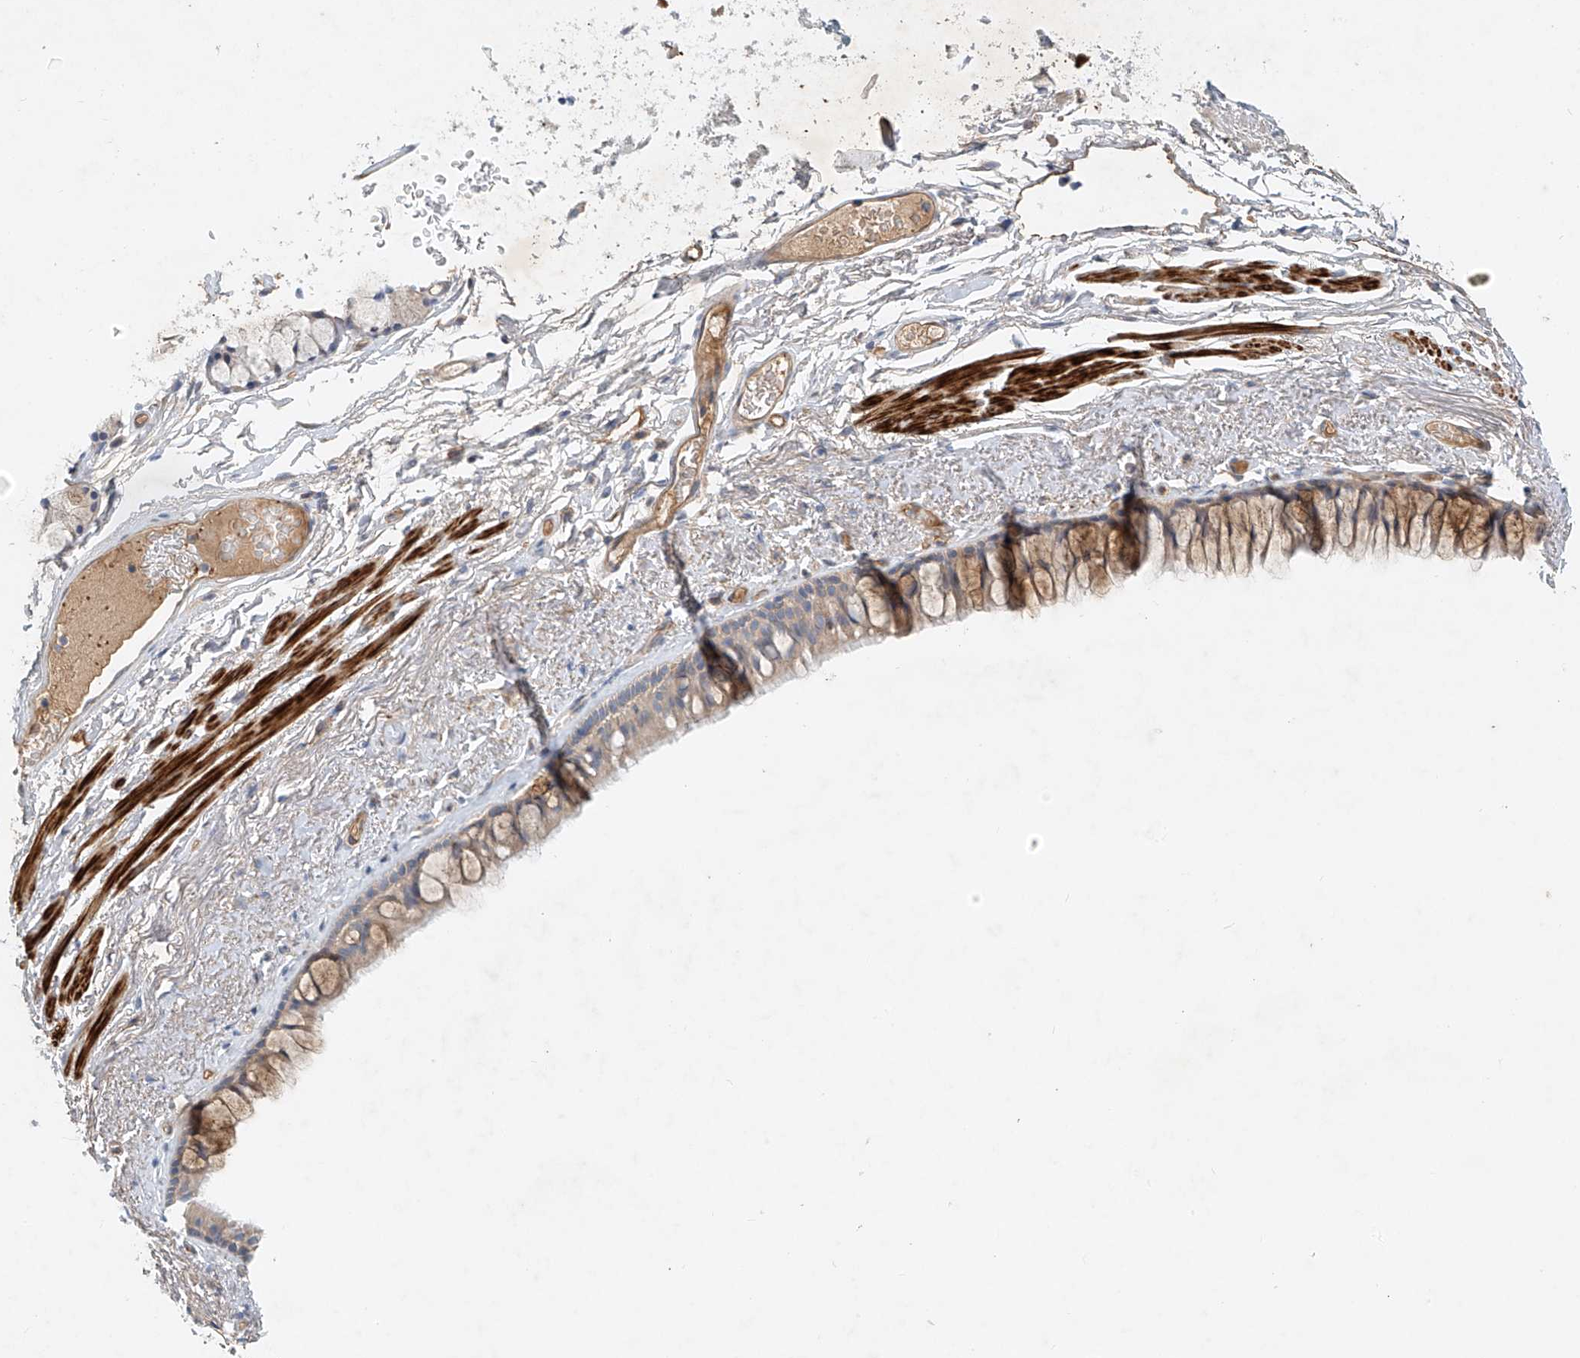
{"staining": {"intensity": "weak", "quantity": ">75%", "location": "cytoplasmic/membranous"}, "tissue": "bronchus", "cell_type": "Respiratory epithelial cells", "image_type": "normal", "snomed": [{"axis": "morphology", "description": "Normal tissue, NOS"}, {"axis": "topography", "description": "Cartilage tissue"}, {"axis": "topography", "description": "Bronchus"}], "caption": "Immunohistochemistry (IHC) (DAB) staining of unremarkable bronchus displays weak cytoplasmic/membranous protein positivity in about >75% of respiratory epithelial cells.", "gene": "ENSG00000266202", "patient": {"sex": "female", "age": 73}}